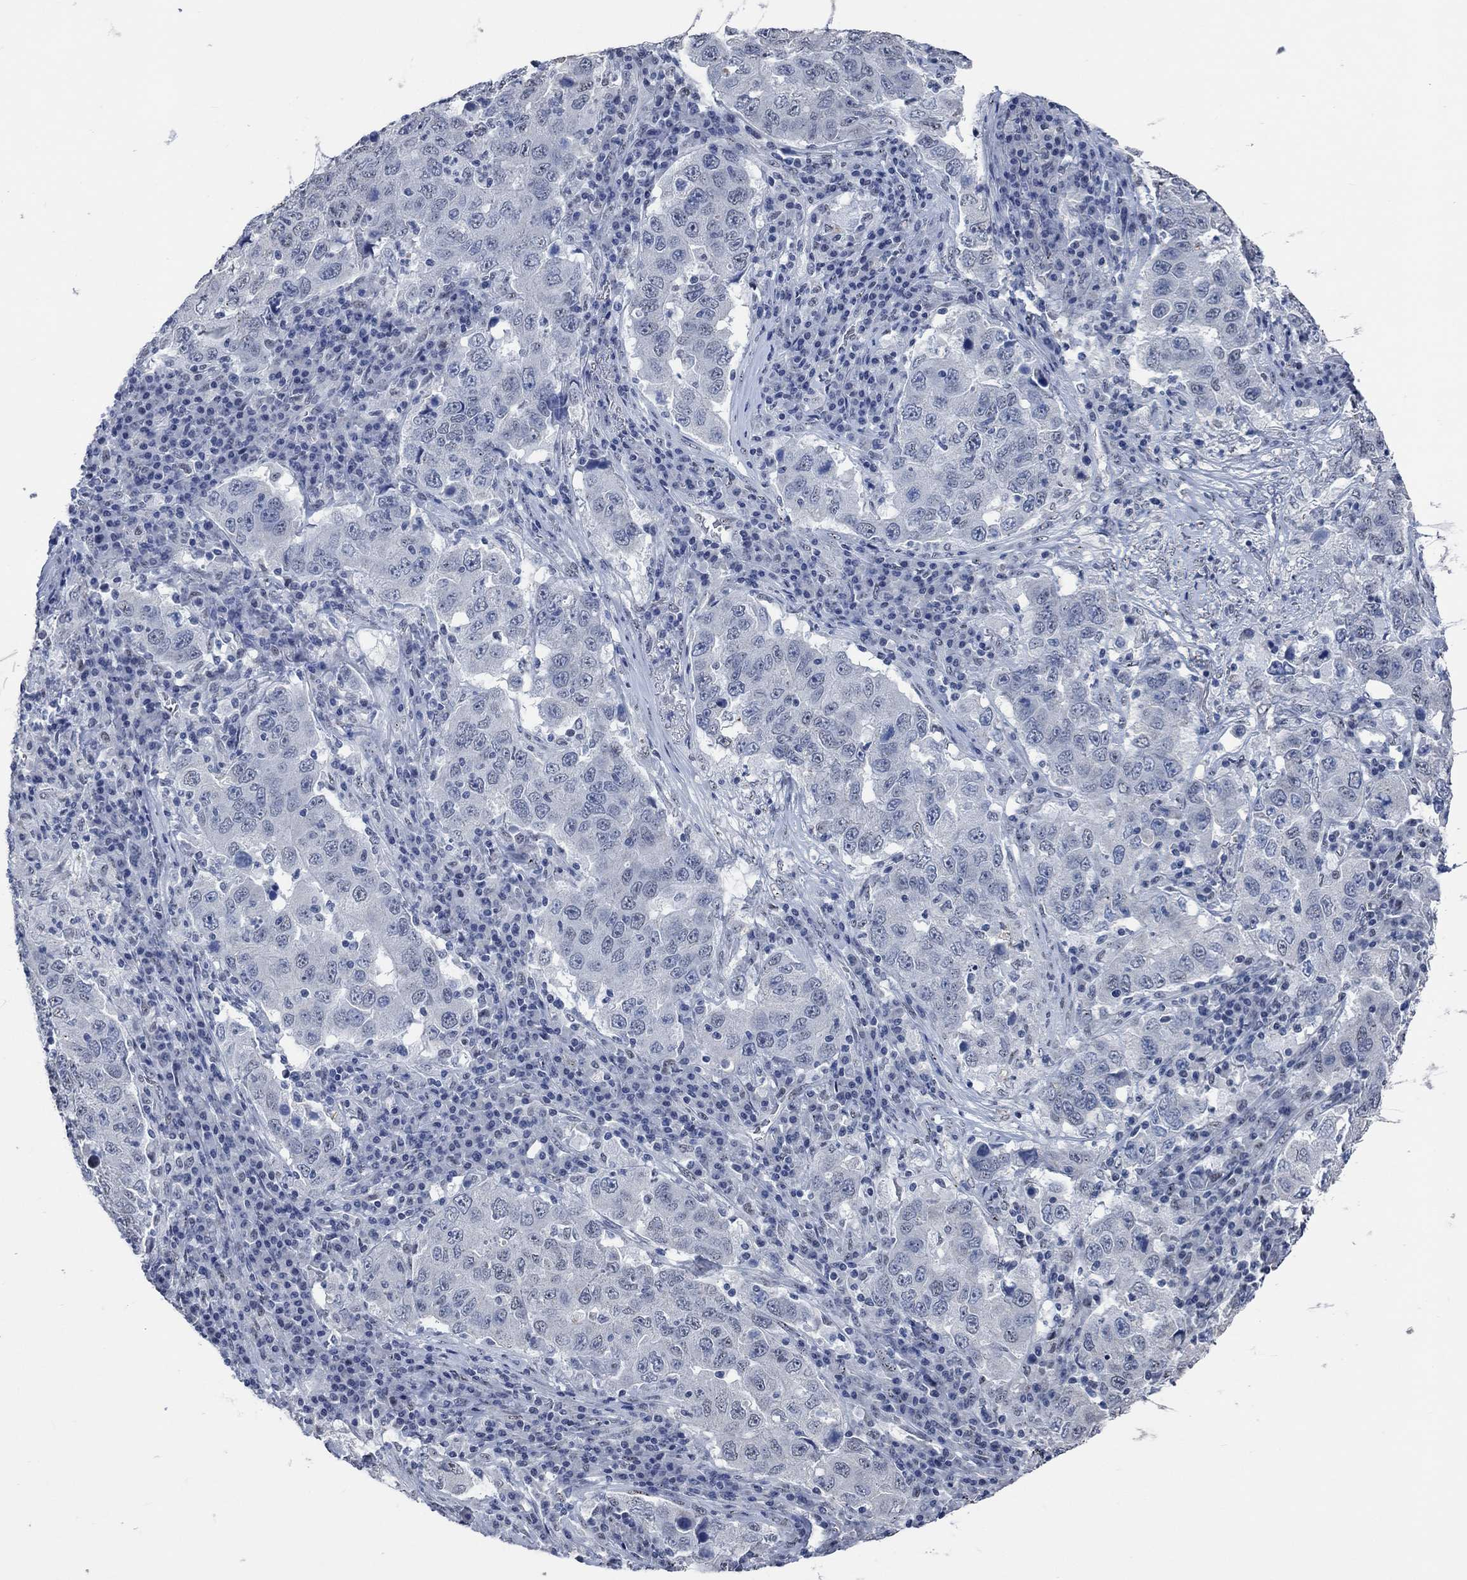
{"staining": {"intensity": "negative", "quantity": "none", "location": "none"}, "tissue": "lung cancer", "cell_type": "Tumor cells", "image_type": "cancer", "snomed": [{"axis": "morphology", "description": "Adenocarcinoma, NOS"}, {"axis": "topography", "description": "Lung"}], "caption": "Tumor cells show no significant expression in lung cancer (adenocarcinoma).", "gene": "OBSCN", "patient": {"sex": "male", "age": 73}}